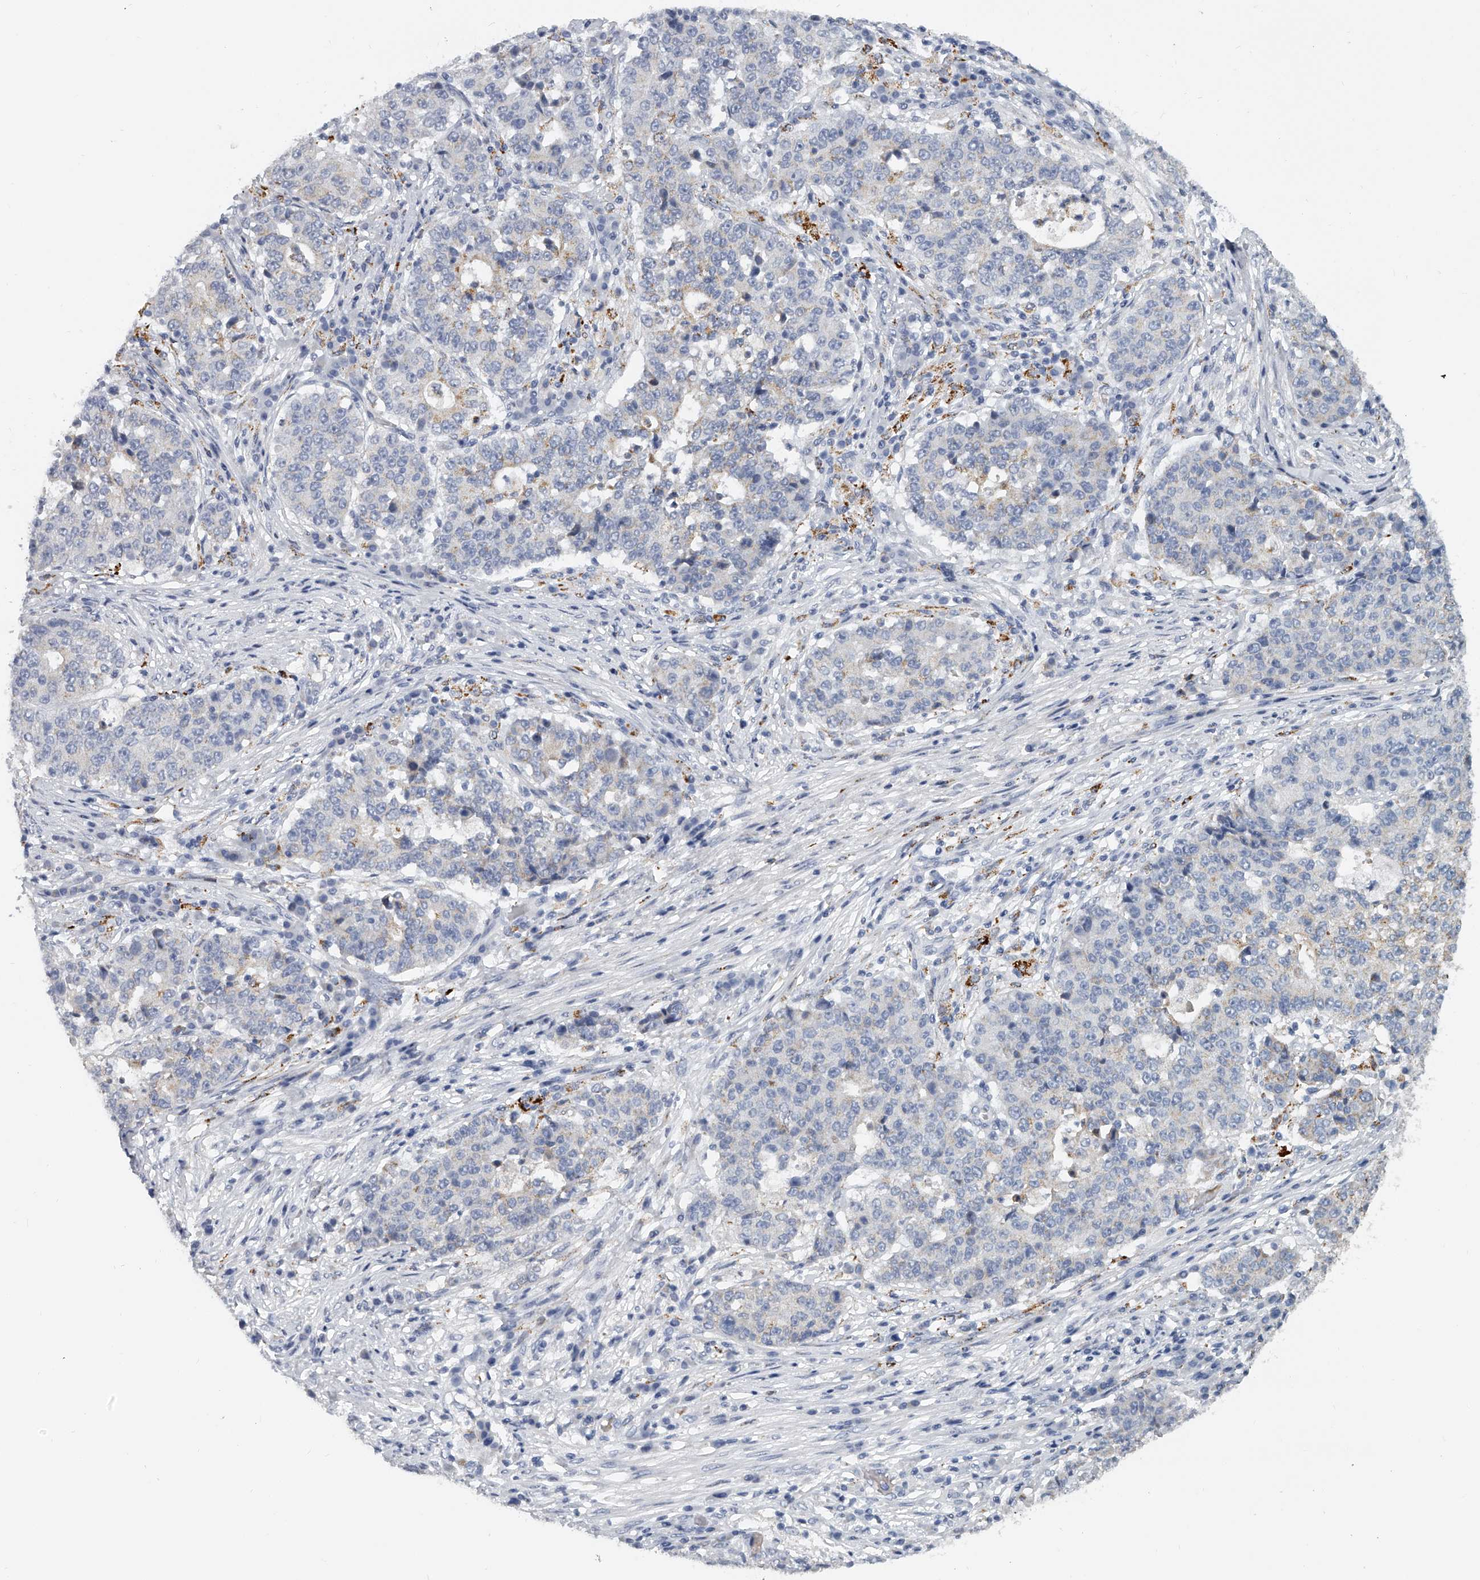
{"staining": {"intensity": "negative", "quantity": "none", "location": "none"}, "tissue": "stomach cancer", "cell_type": "Tumor cells", "image_type": "cancer", "snomed": [{"axis": "morphology", "description": "Adenocarcinoma, NOS"}, {"axis": "topography", "description": "Stomach"}], "caption": "Tumor cells are negative for brown protein staining in stomach adenocarcinoma.", "gene": "KLHL7", "patient": {"sex": "male", "age": 59}}